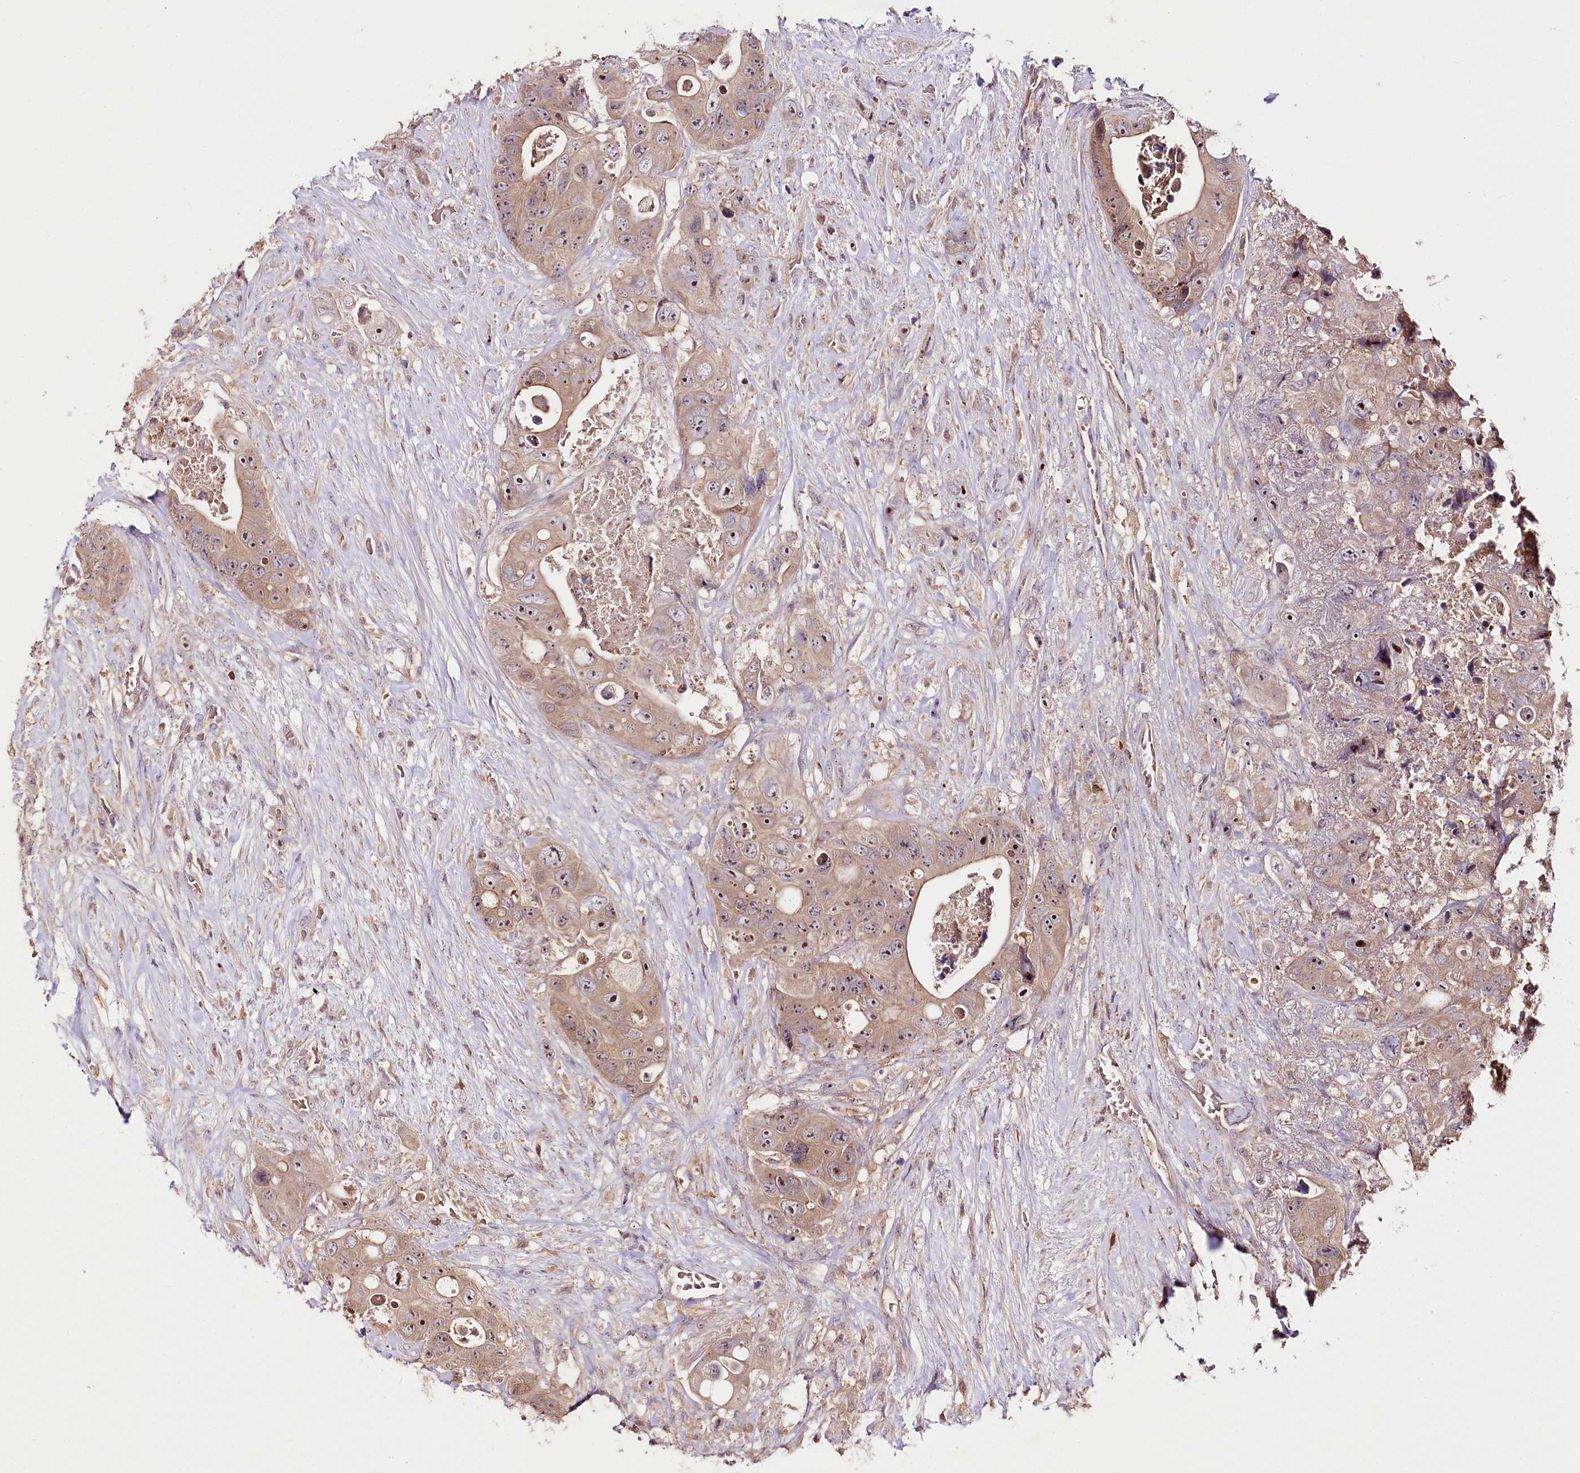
{"staining": {"intensity": "moderate", "quantity": ">75%", "location": "cytoplasmic/membranous,nuclear"}, "tissue": "colorectal cancer", "cell_type": "Tumor cells", "image_type": "cancer", "snomed": [{"axis": "morphology", "description": "Adenocarcinoma, NOS"}, {"axis": "topography", "description": "Colon"}], "caption": "Protein expression by immunohistochemistry demonstrates moderate cytoplasmic/membranous and nuclear positivity in about >75% of tumor cells in colorectal cancer (adenocarcinoma).", "gene": "FAM53B", "patient": {"sex": "female", "age": 46}}